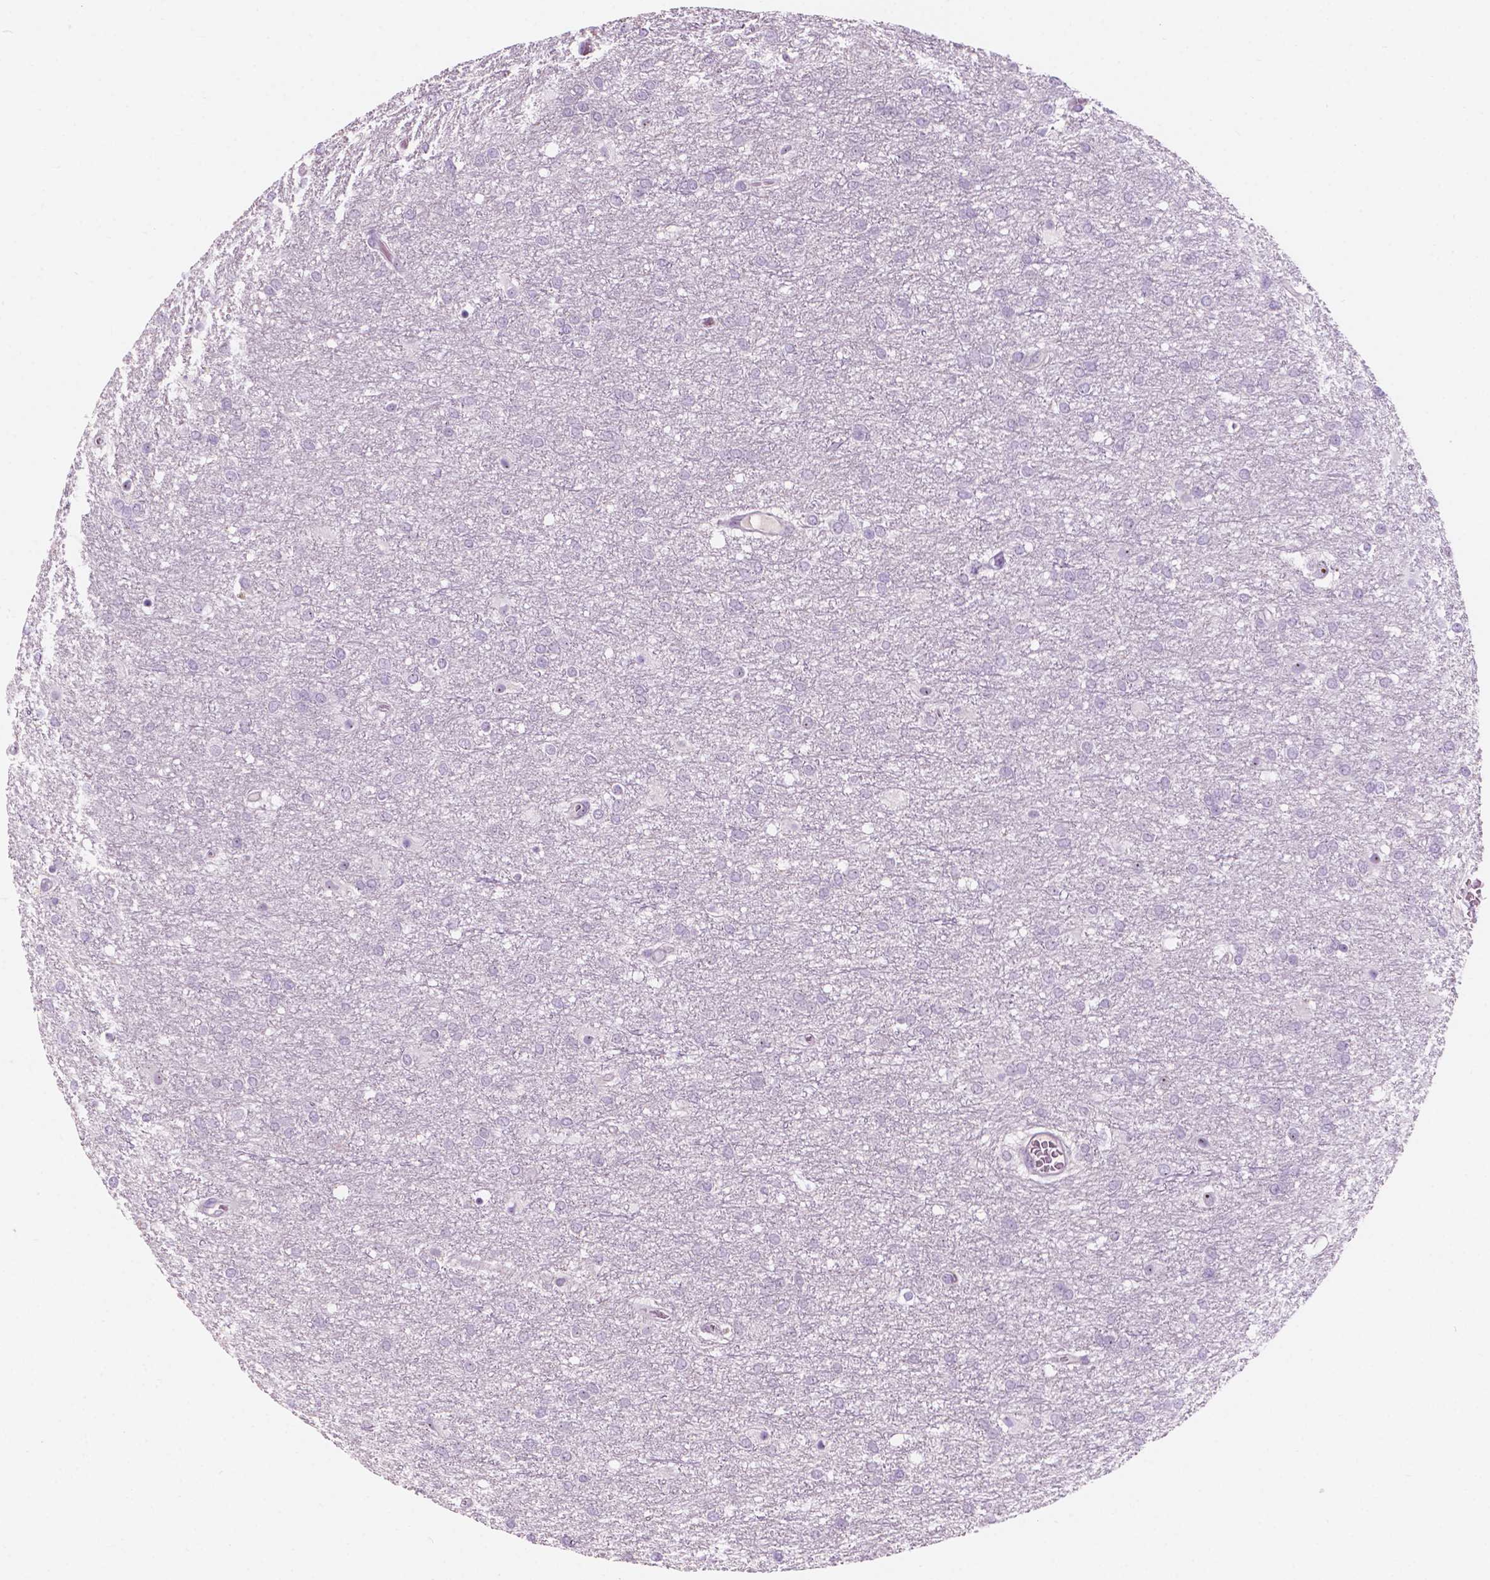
{"staining": {"intensity": "negative", "quantity": "none", "location": "none"}, "tissue": "glioma", "cell_type": "Tumor cells", "image_type": "cancer", "snomed": [{"axis": "morphology", "description": "Glioma, malignant, High grade"}, {"axis": "topography", "description": "Brain"}], "caption": "Immunohistochemistry (IHC) of glioma displays no positivity in tumor cells. (DAB (3,3'-diaminobenzidine) immunohistochemistry, high magnification).", "gene": "ZNF853", "patient": {"sex": "female", "age": 61}}